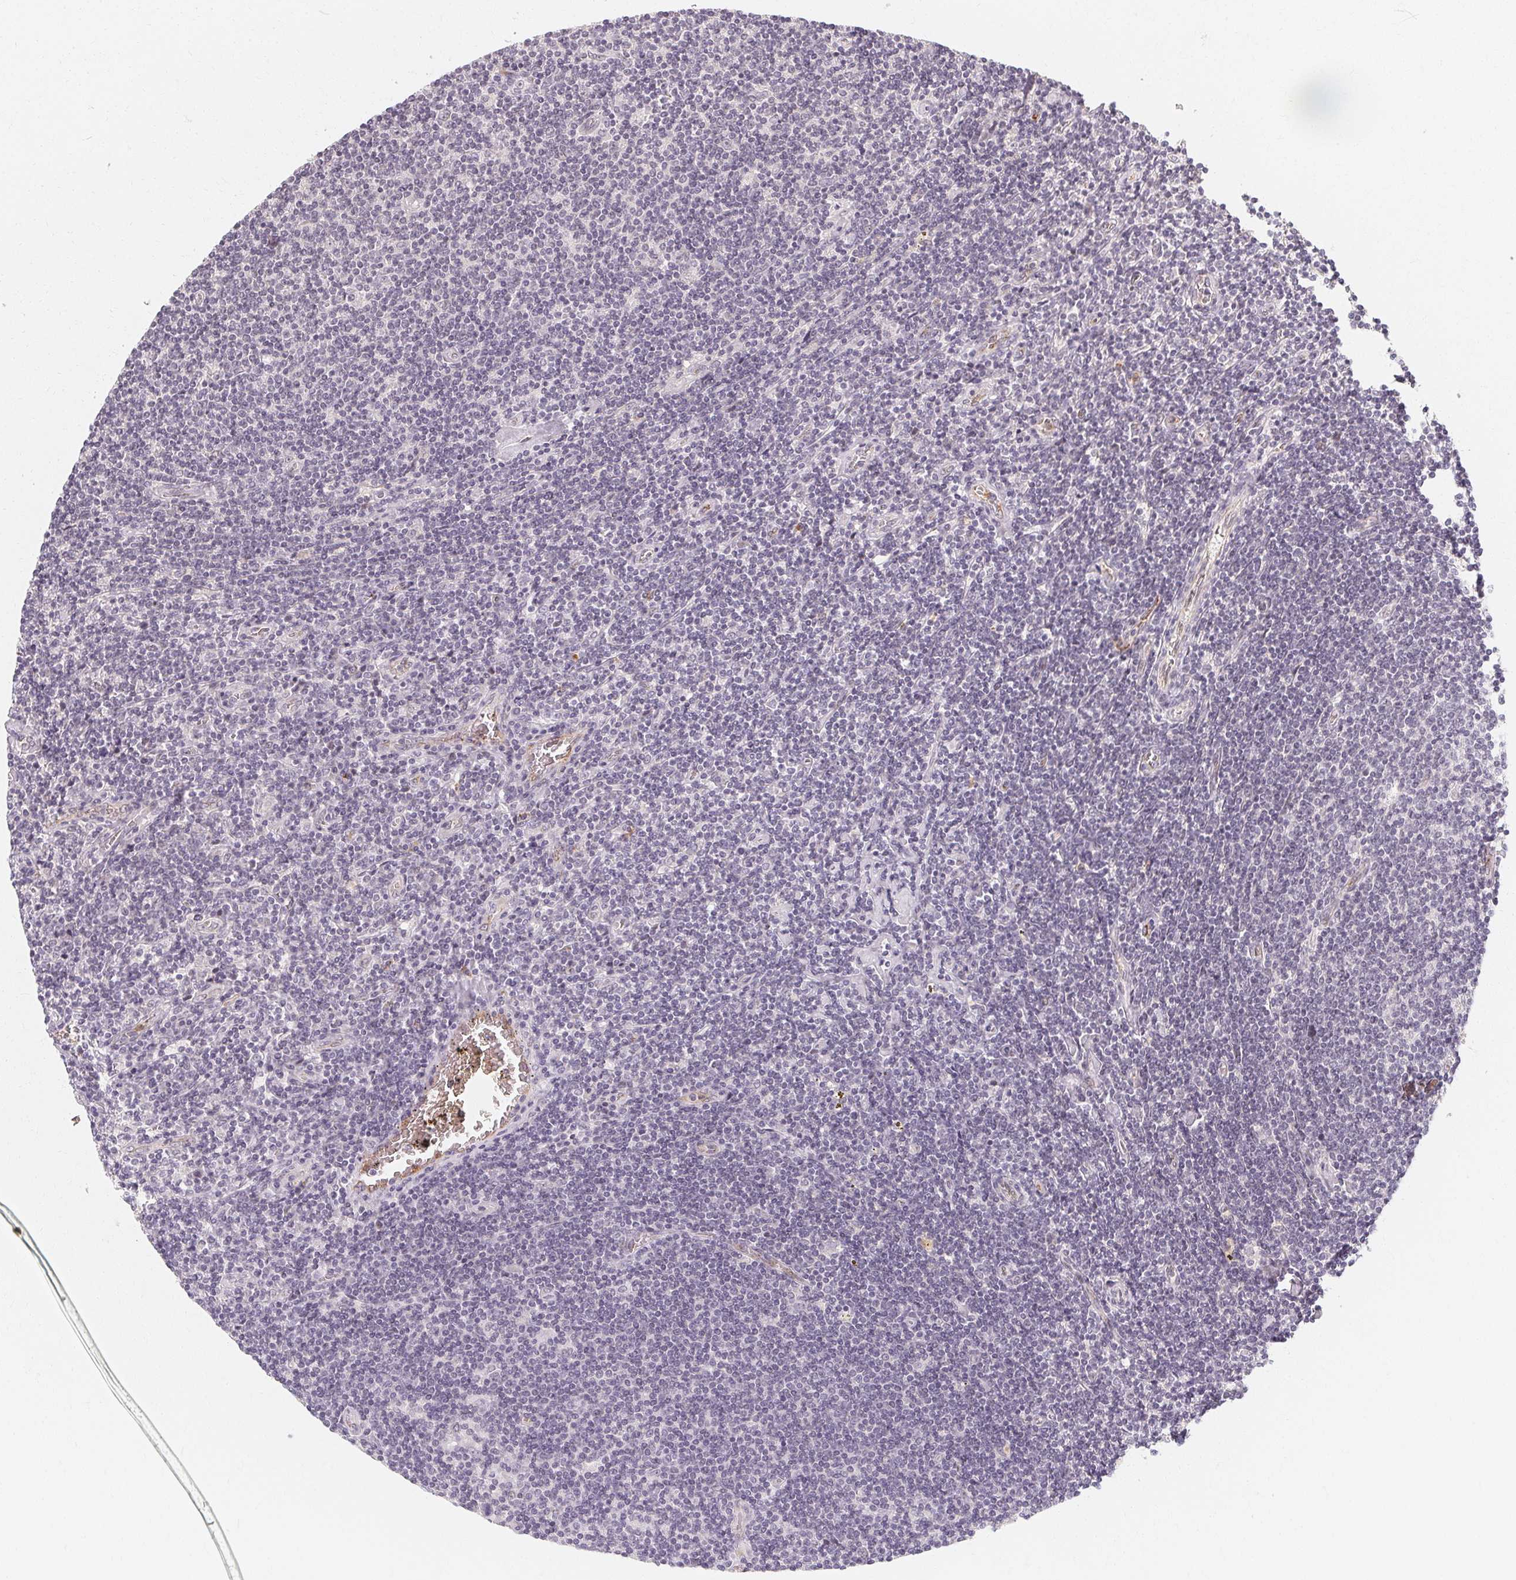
{"staining": {"intensity": "negative", "quantity": "none", "location": "none"}, "tissue": "lymphoma", "cell_type": "Tumor cells", "image_type": "cancer", "snomed": [{"axis": "morphology", "description": "Hodgkin's disease, NOS"}, {"axis": "topography", "description": "Lymph node"}], "caption": "IHC photomicrograph of Hodgkin's disease stained for a protein (brown), which displays no positivity in tumor cells.", "gene": "CLCNKB", "patient": {"sex": "male", "age": 40}}